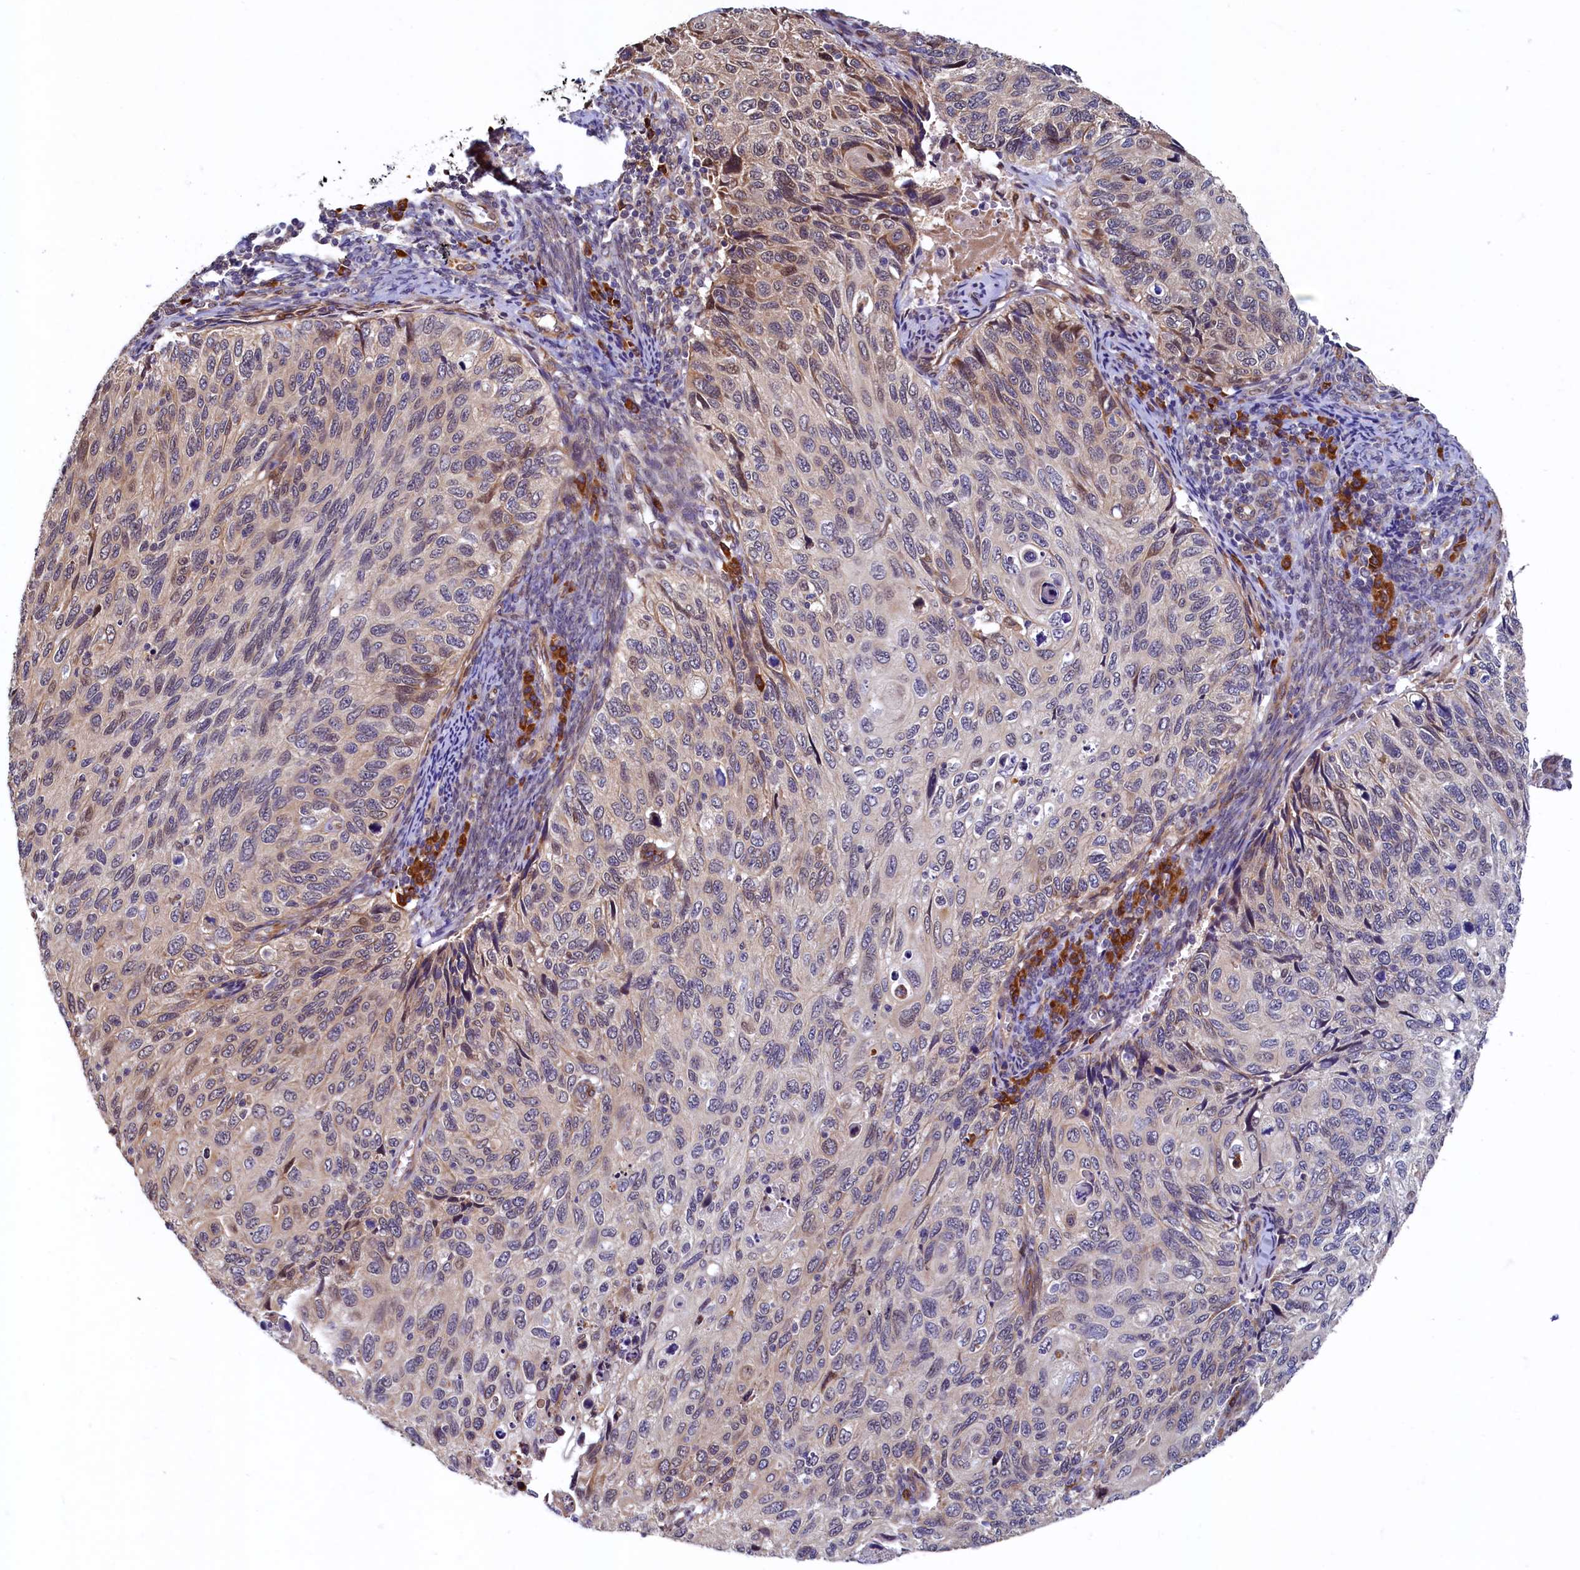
{"staining": {"intensity": "weak", "quantity": "<25%", "location": "cytoplasmic/membranous"}, "tissue": "cervical cancer", "cell_type": "Tumor cells", "image_type": "cancer", "snomed": [{"axis": "morphology", "description": "Squamous cell carcinoma, NOS"}, {"axis": "topography", "description": "Cervix"}], "caption": "DAB (3,3'-diaminobenzidine) immunohistochemical staining of cervical squamous cell carcinoma reveals no significant expression in tumor cells. (Stains: DAB immunohistochemistry with hematoxylin counter stain, Microscopy: brightfield microscopy at high magnification).", "gene": "SLC16A14", "patient": {"sex": "female", "age": 70}}